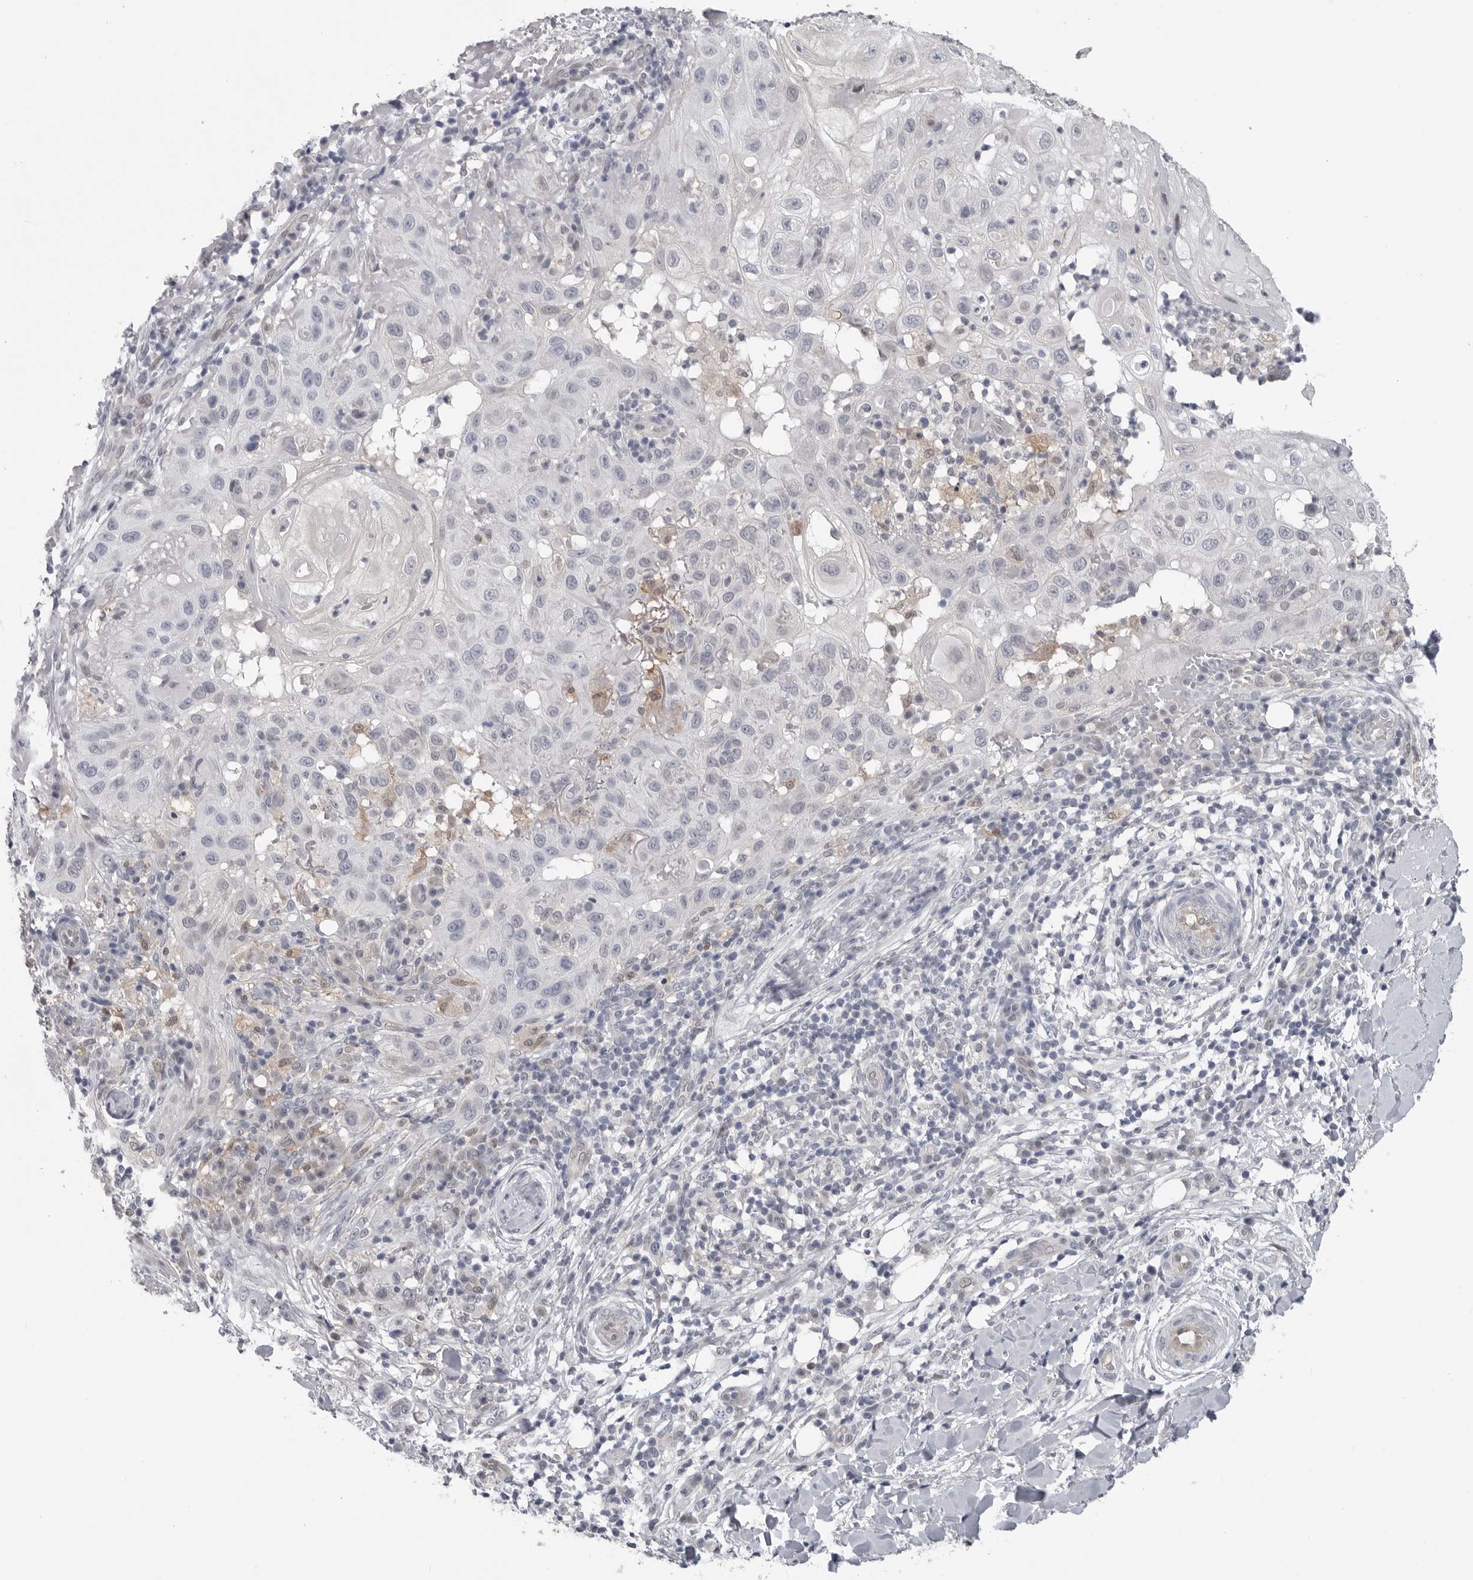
{"staining": {"intensity": "negative", "quantity": "none", "location": "none"}, "tissue": "skin cancer", "cell_type": "Tumor cells", "image_type": "cancer", "snomed": [{"axis": "morphology", "description": "Normal tissue, NOS"}, {"axis": "morphology", "description": "Squamous cell carcinoma, NOS"}, {"axis": "topography", "description": "Skin"}], "caption": "High power microscopy image of an immunohistochemistry photomicrograph of skin squamous cell carcinoma, revealing no significant expression in tumor cells.", "gene": "PNPO", "patient": {"sex": "female", "age": 96}}